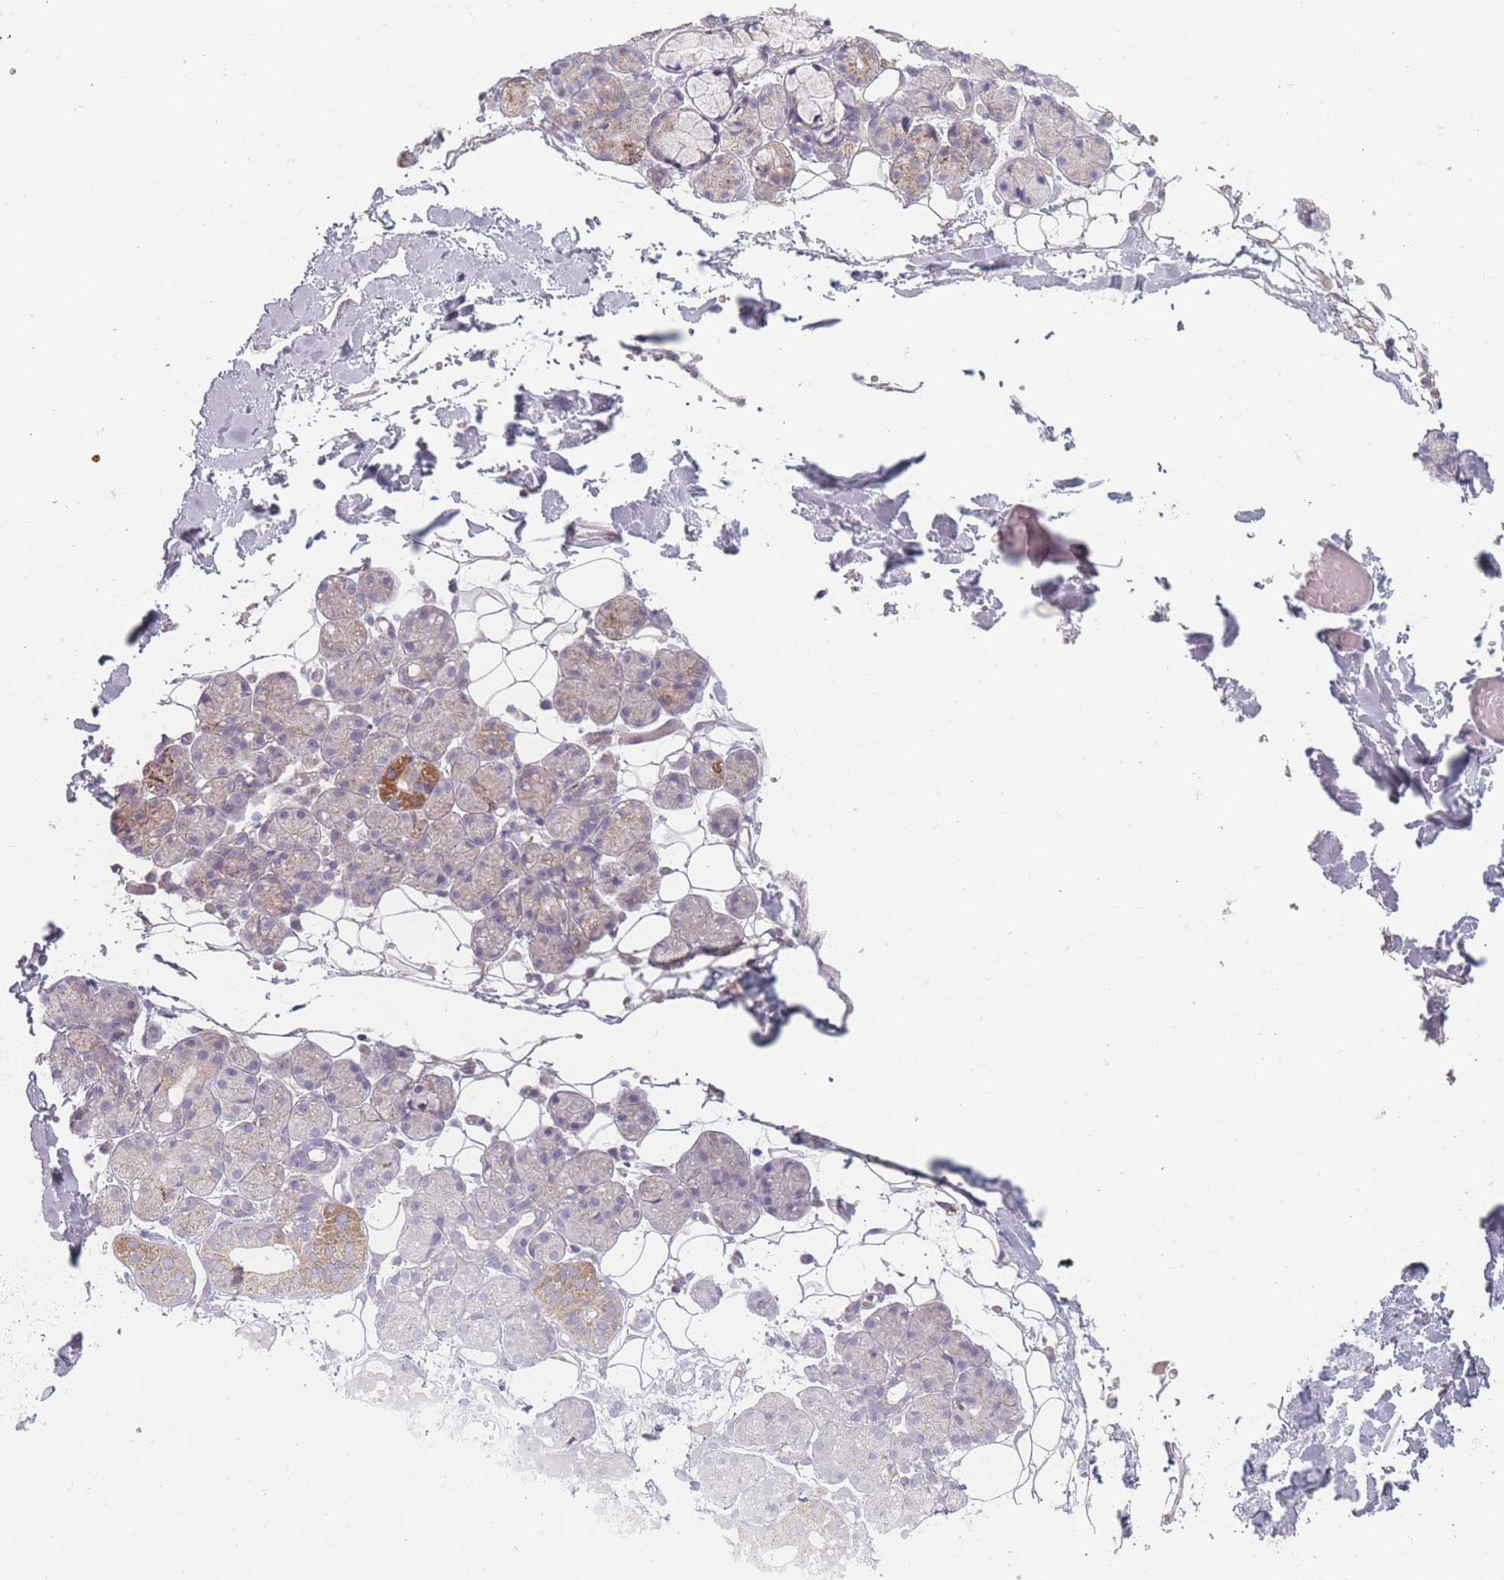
{"staining": {"intensity": "moderate", "quantity": "<25%", "location": "cytoplasmic/membranous"}, "tissue": "salivary gland", "cell_type": "Glandular cells", "image_type": "normal", "snomed": [{"axis": "morphology", "description": "Normal tissue, NOS"}, {"axis": "topography", "description": "Salivary gland"}], "caption": "A brown stain shows moderate cytoplasmic/membranous positivity of a protein in glandular cells of normal salivary gland. The staining was performed using DAB to visualize the protein expression in brown, while the nuclei were stained in blue with hematoxylin (Magnification: 20x).", "gene": "PEX11B", "patient": {"sex": "male", "age": 63}}